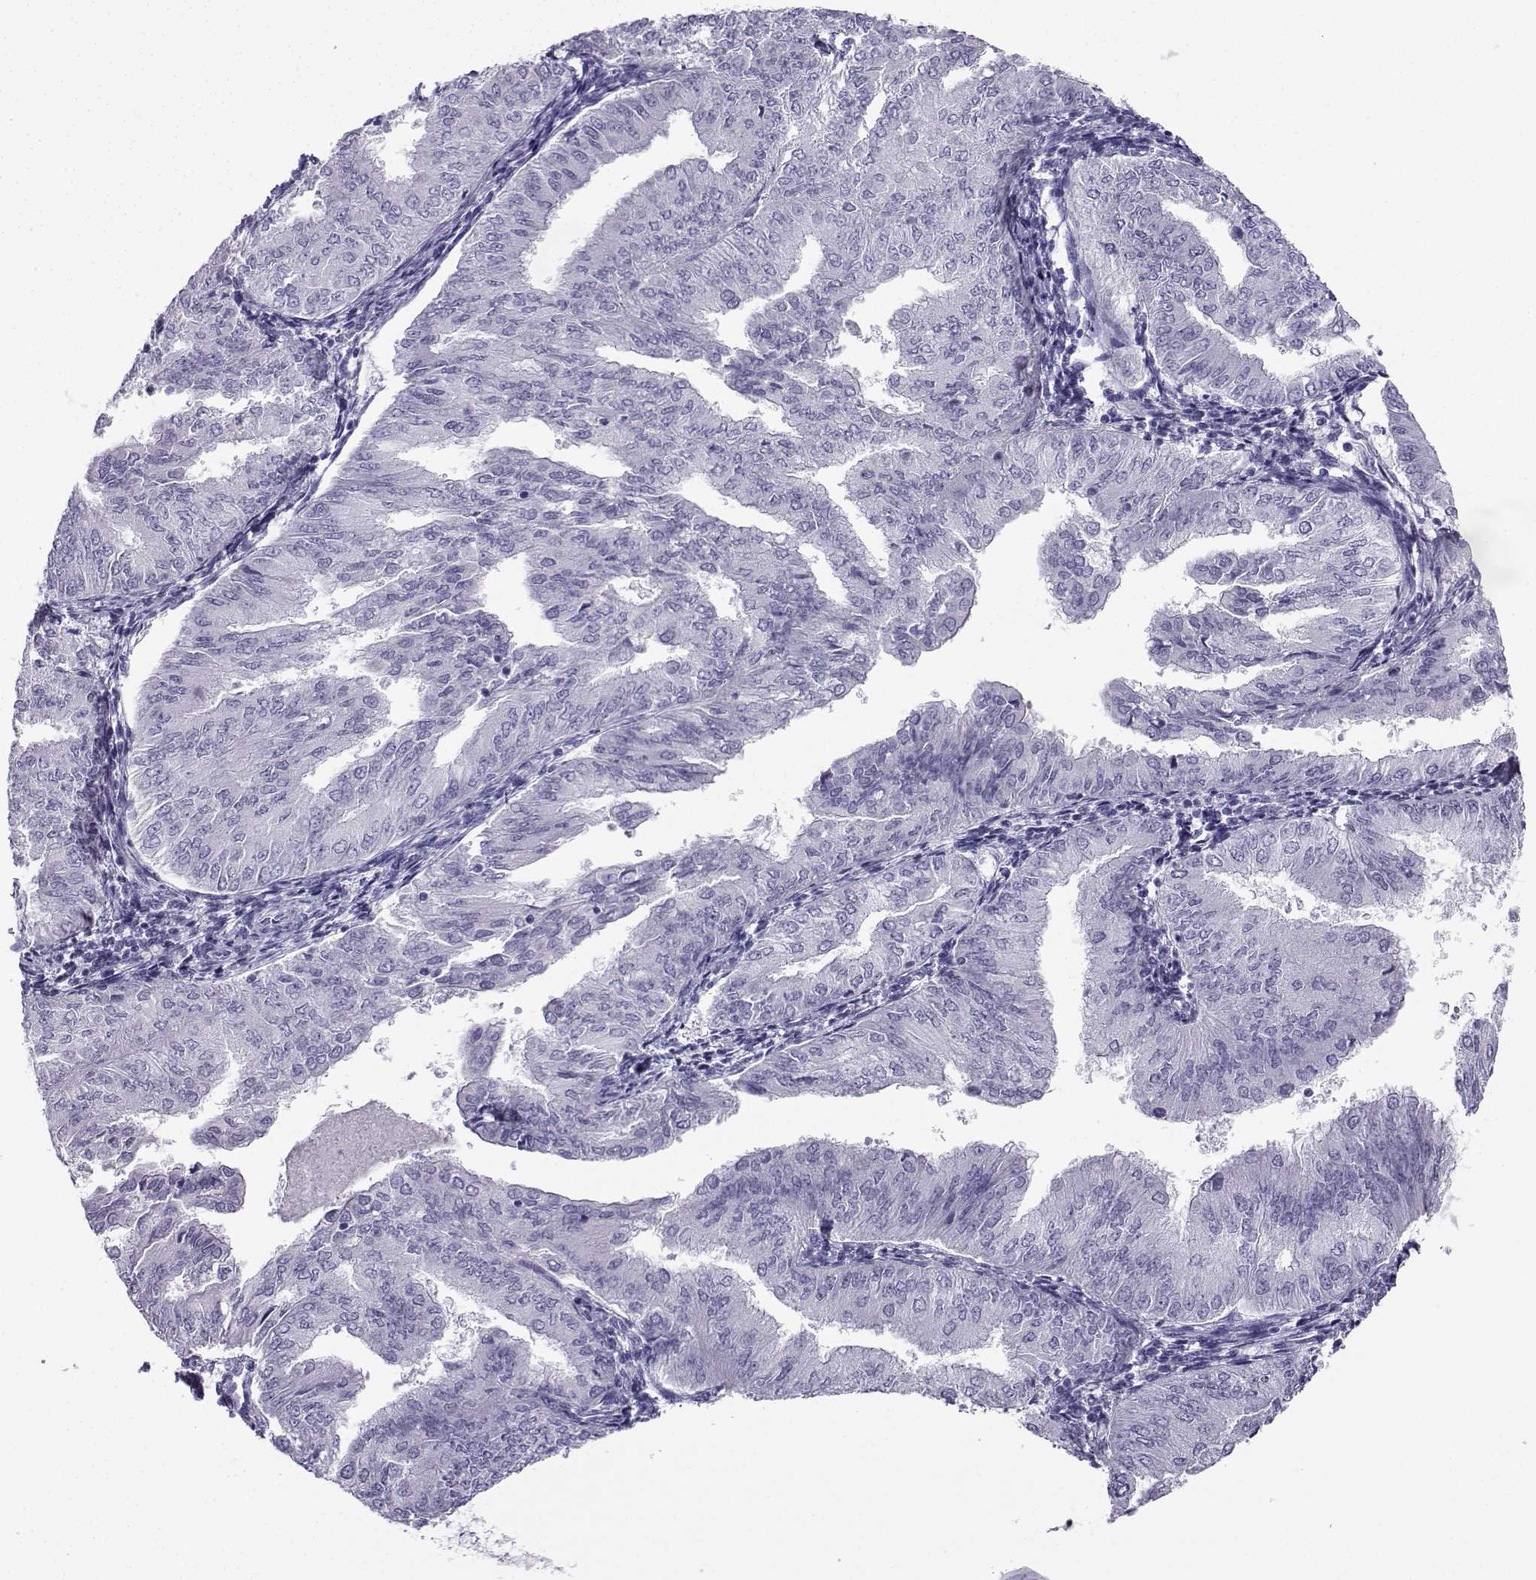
{"staining": {"intensity": "negative", "quantity": "none", "location": "none"}, "tissue": "endometrial cancer", "cell_type": "Tumor cells", "image_type": "cancer", "snomed": [{"axis": "morphology", "description": "Adenocarcinoma, NOS"}, {"axis": "topography", "description": "Endometrium"}], "caption": "Histopathology image shows no protein expression in tumor cells of endometrial adenocarcinoma tissue. (Stains: DAB (3,3'-diaminobenzidine) immunohistochemistry with hematoxylin counter stain, Microscopy: brightfield microscopy at high magnification).", "gene": "NEFL", "patient": {"sex": "female", "age": 53}}